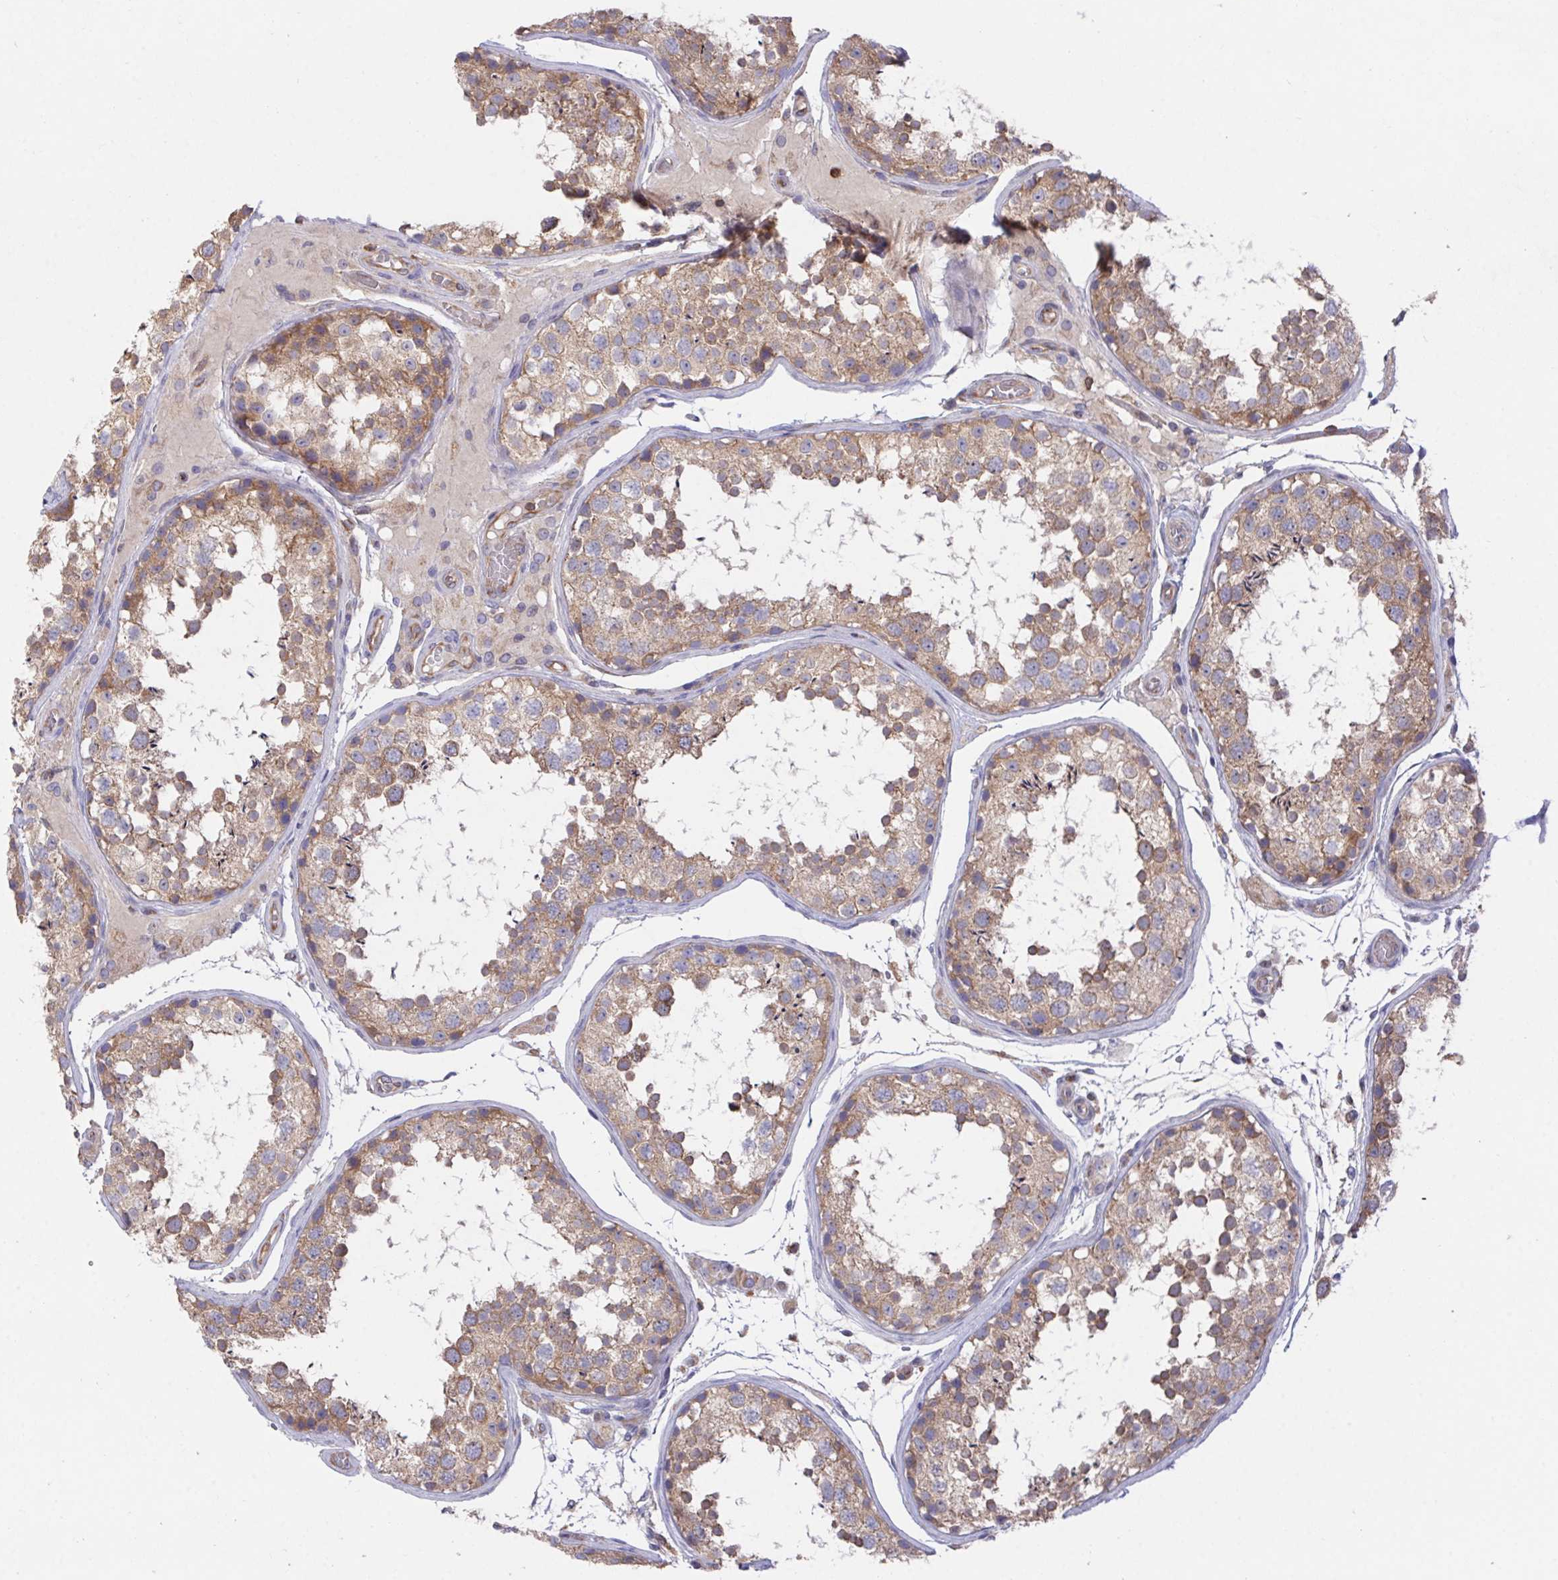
{"staining": {"intensity": "moderate", "quantity": ">75%", "location": "cytoplasmic/membranous"}, "tissue": "testis", "cell_type": "Cells in seminiferous ducts", "image_type": "normal", "snomed": [{"axis": "morphology", "description": "Normal tissue, NOS"}, {"axis": "topography", "description": "Testis"}], "caption": "An IHC histopathology image of unremarkable tissue is shown. Protein staining in brown shows moderate cytoplasmic/membranous positivity in testis within cells in seminiferous ducts. Using DAB (brown) and hematoxylin (blue) stains, captured at high magnification using brightfield microscopy.", "gene": "FAM241A", "patient": {"sex": "male", "age": 29}}